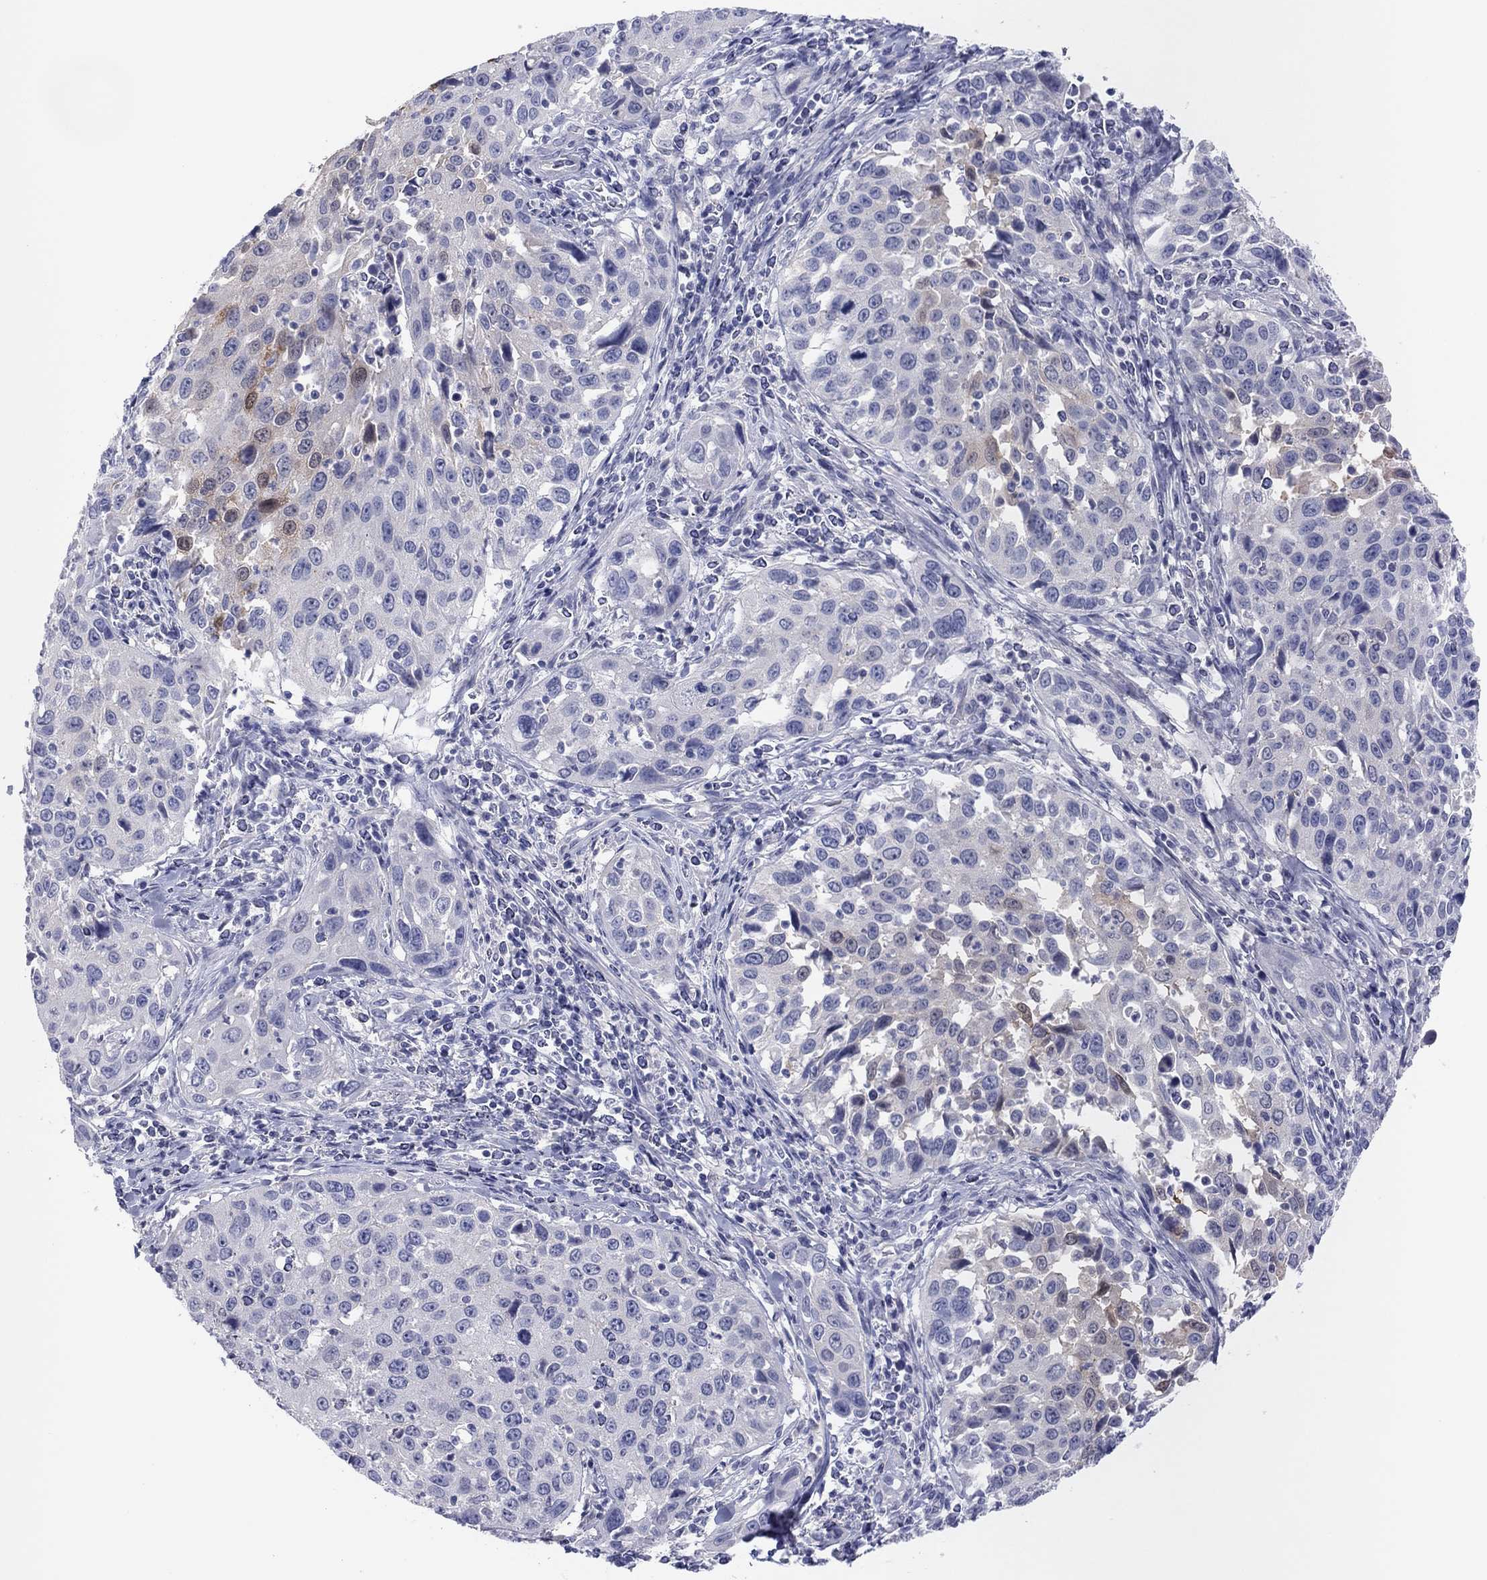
{"staining": {"intensity": "weak", "quantity": "<25%", "location": "cytoplasmic/membranous,nuclear"}, "tissue": "cervical cancer", "cell_type": "Tumor cells", "image_type": "cancer", "snomed": [{"axis": "morphology", "description": "Squamous cell carcinoma, NOS"}, {"axis": "topography", "description": "Cervix"}], "caption": "IHC micrograph of human squamous cell carcinoma (cervical) stained for a protein (brown), which displays no staining in tumor cells. (DAB (3,3'-diaminobenzidine) IHC with hematoxylin counter stain).", "gene": "CPNE6", "patient": {"sex": "female", "age": 26}}